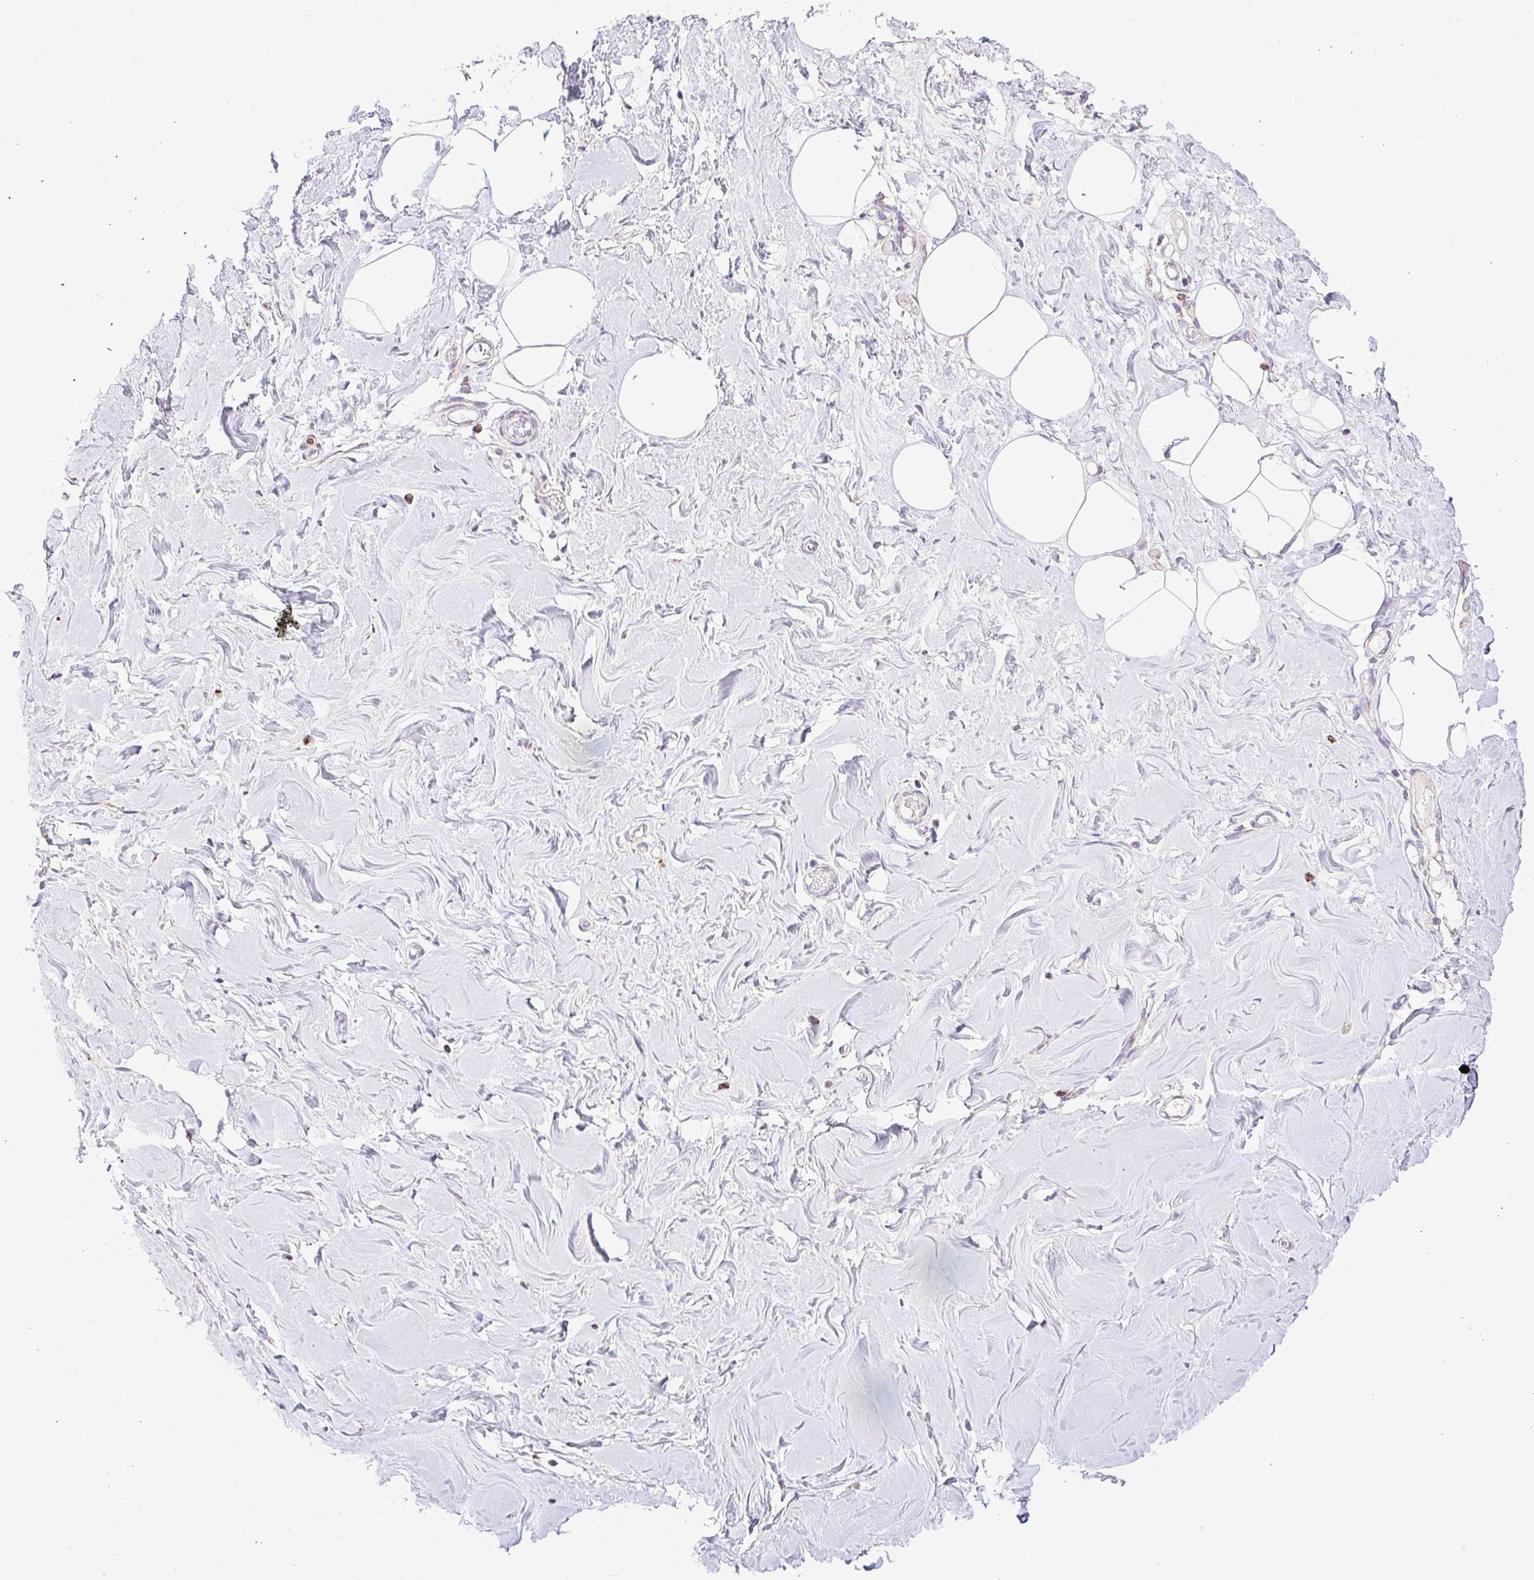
{"staining": {"intensity": "negative", "quantity": "none", "location": "none"}, "tissue": "breast", "cell_type": "Adipocytes", "image_type": "normal", "snomed": [{"axis": "morphology", "description": "Normal tissue, NOS"}, {"axis": "topography", "description": "Breast"}], "caption": "High magnification brightfield microscopy of normal breast stained with DAB (brown) and counterstained with hematoxylin (blue): adipocytes show no significant staining. (Immunohistochemistry (ihc), brightfield microscopy, high magnification).", "gene": "DAAM2", "patient": {"sex": "female", "age": 27}}